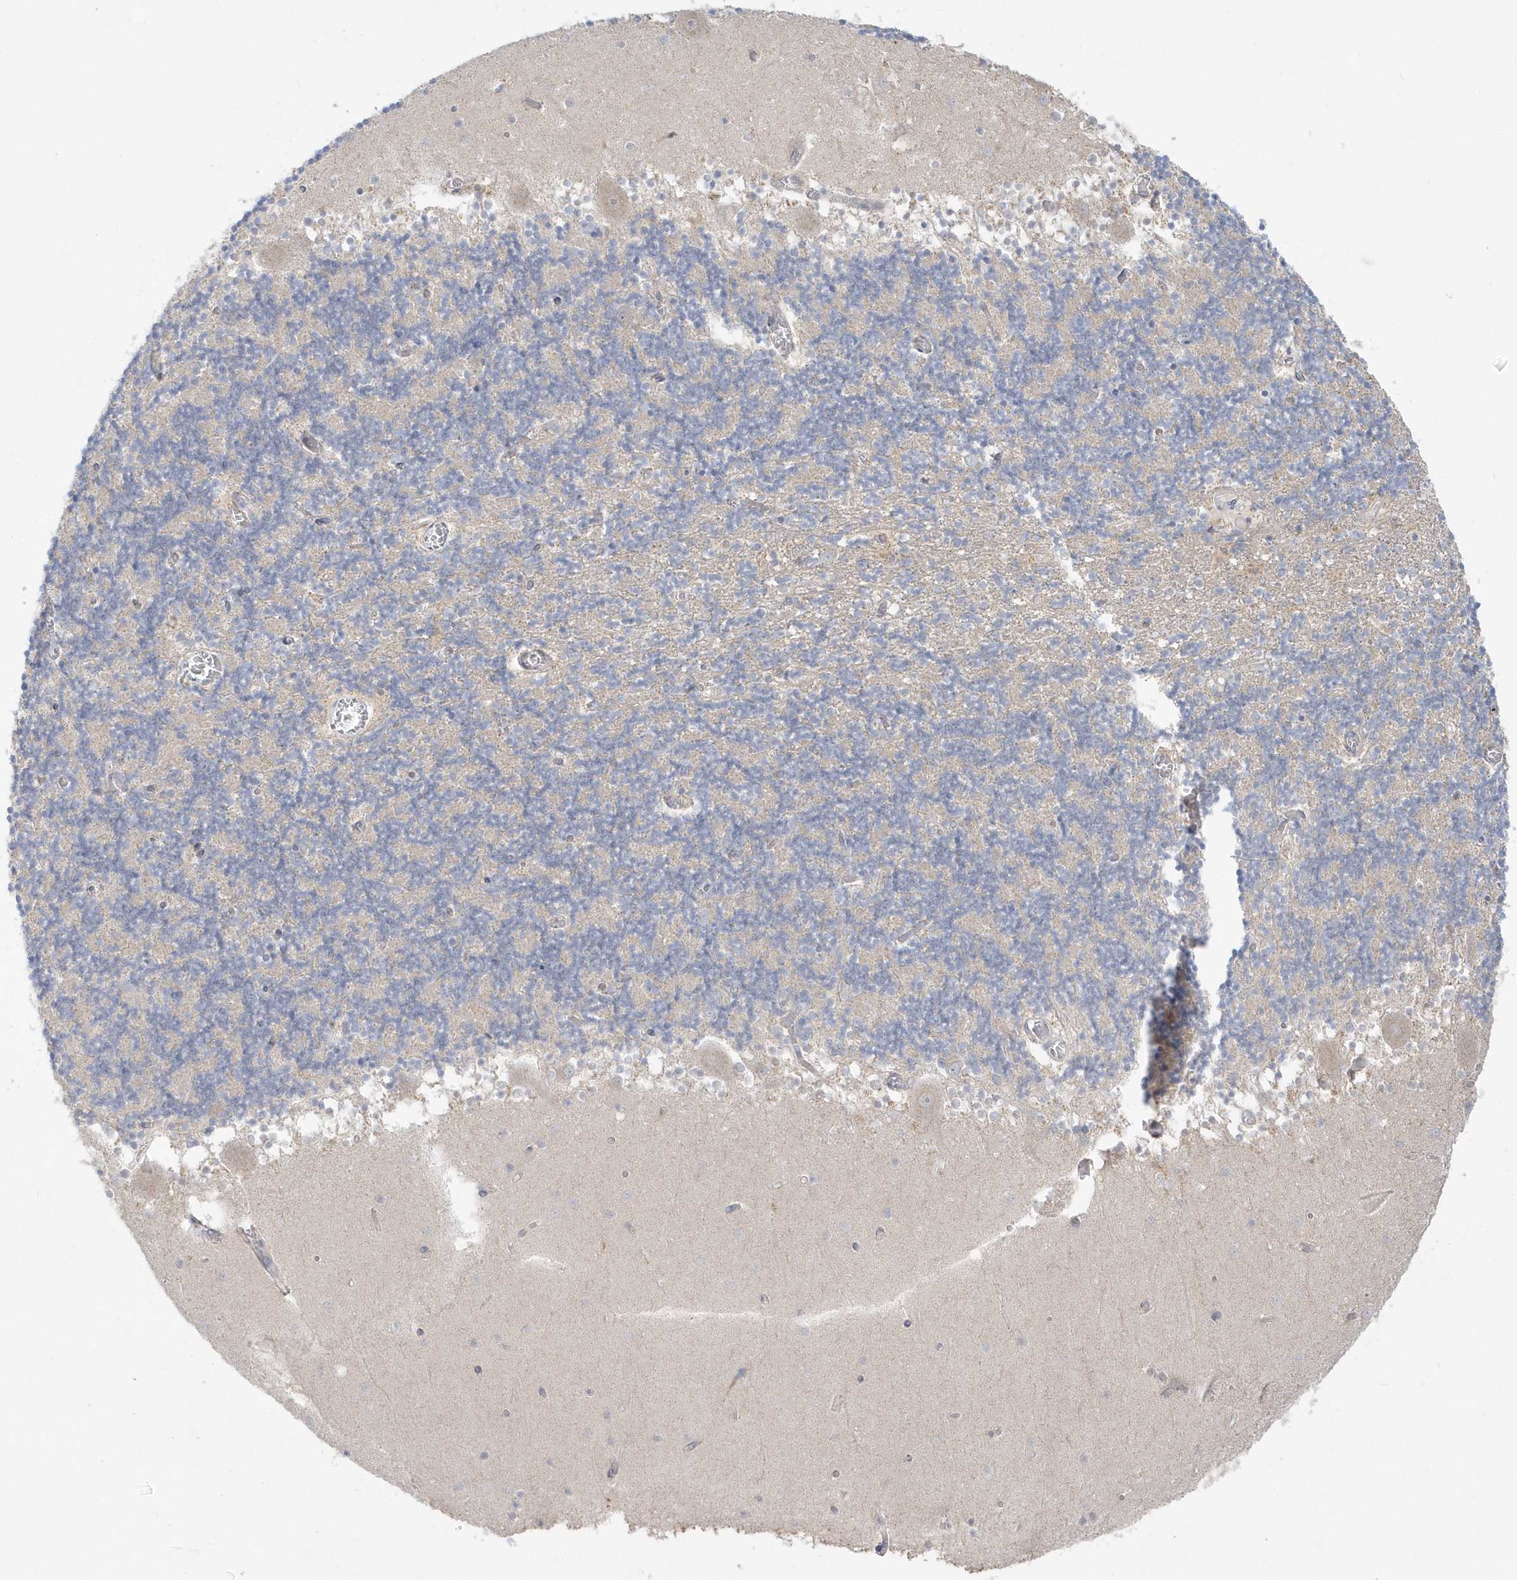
{"staining": {"intensity": "negative", "quantity": "none", "location": "none"}, "tissue": "cerebellum", "cell_type": "Cells in granular layer", "image_type": "normal", "snomed": [{"axis": "morphology", "description": "Normal tissue, NOS"}, {"axis": "topography", "description": "Cerebellum"}], "caption": "Immunohistochemistry (IHC) micrograph of benign cerebellum: human cerebellum stained with DAB demonstrates no significant protein positivity in cells in granular layer.", "gene": "PCBD1", "patient": {"sex": "female", "age": 28}}